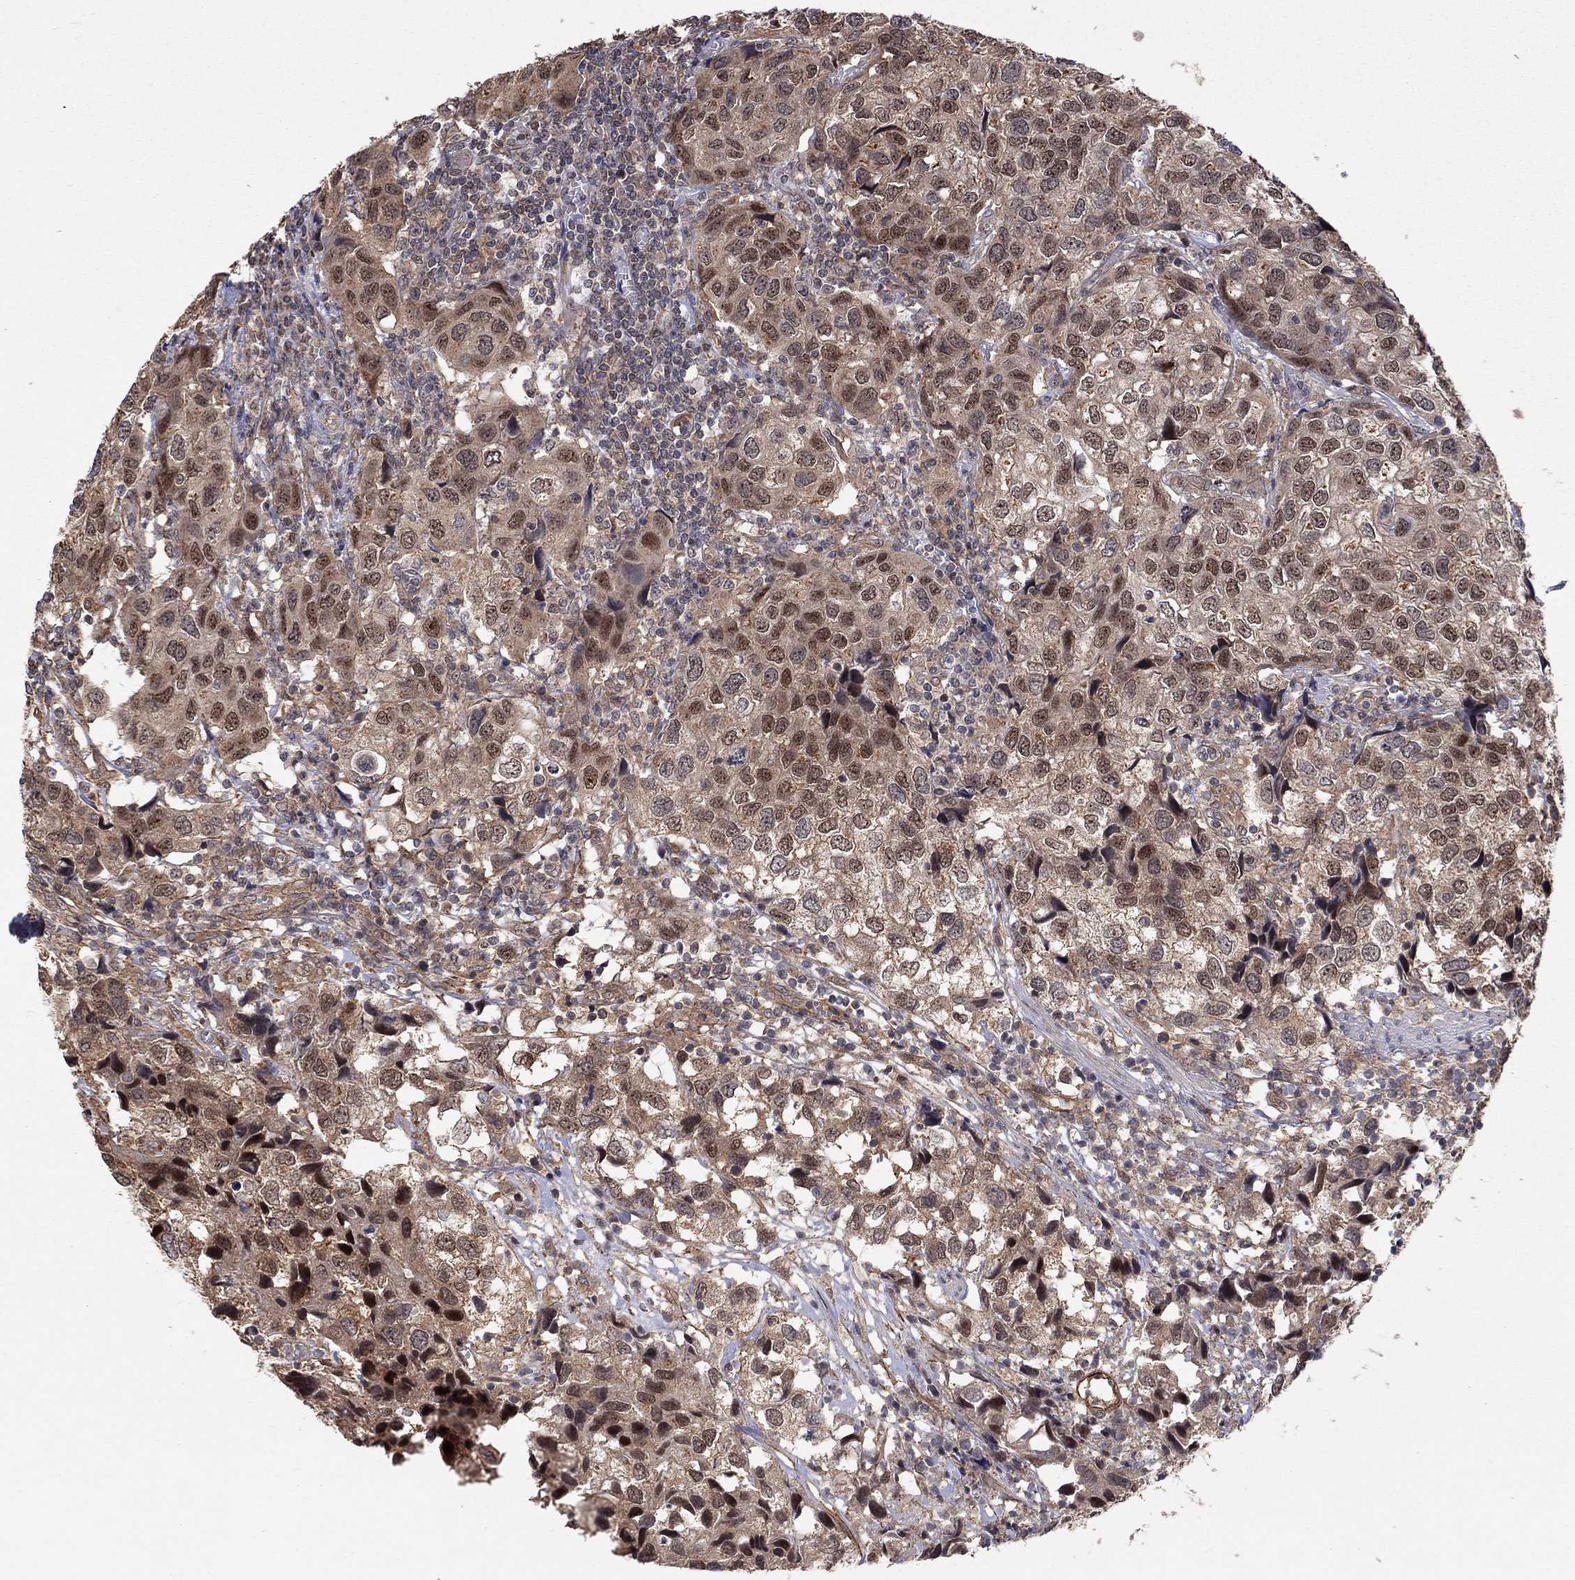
{"staining": {"intensity": "strong", "quantity": "25%-75%", "location": "nuclear"}, "tissue": "urothelial cancer", "cell_type": "Tumor cells", "image_type": "cancer", "snomed": [{"axis": "morphology", "description": "Urothelial carcinoma, High grade"}, {"axis": "topography", "description": "Urinary bladder"}], "caption": "Immunohistochemical staining of high-grade urothelial carcinoma demonstrates high levels of strong nuclear protein expression in approximately 25%-75% of tumor cells.", "gene": "TDP1", "patient": {"sex": "male", "age": 79}}